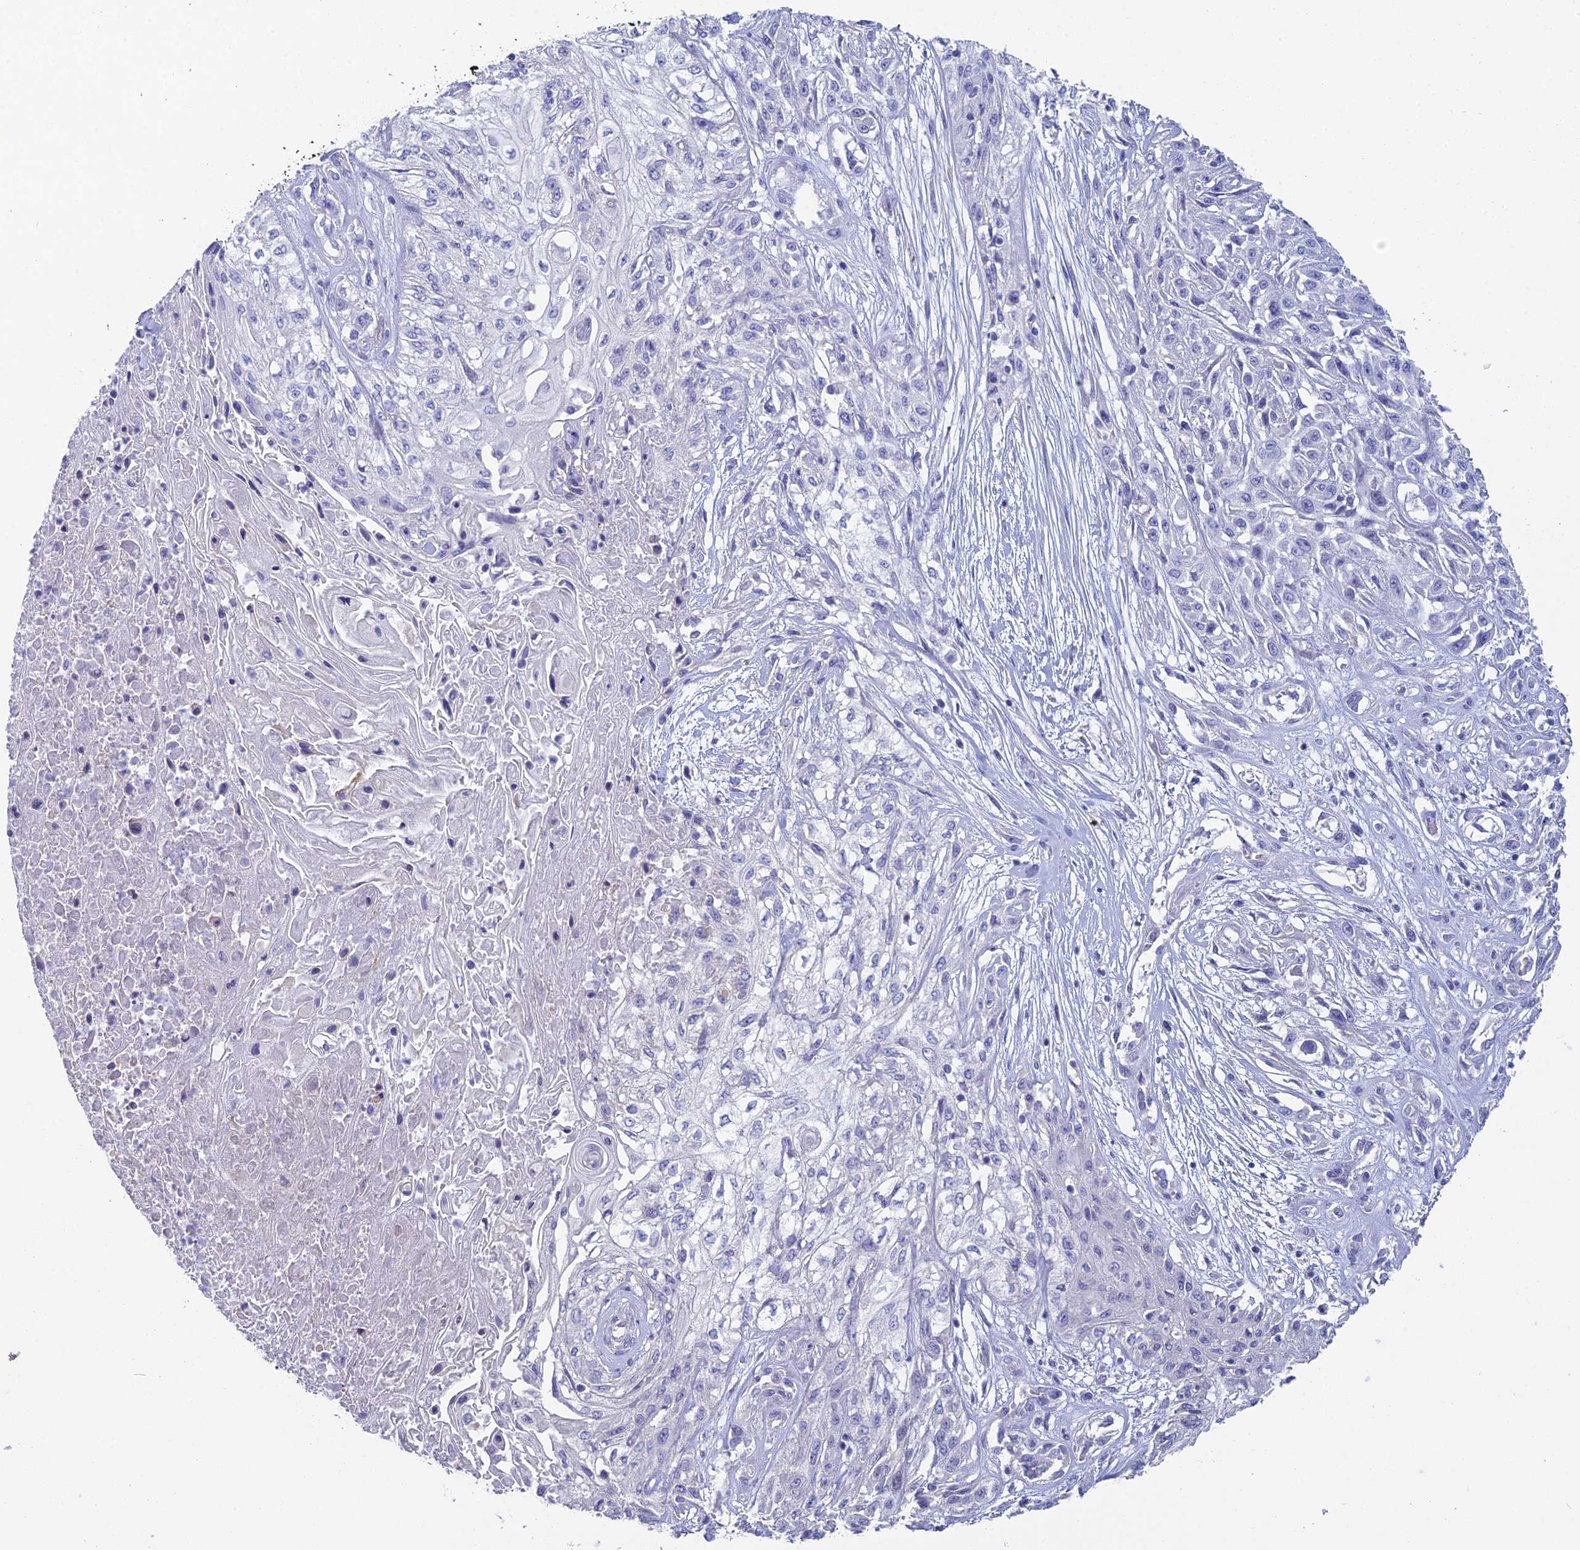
{"staining": {"intensity": "negative", "quantity": "none", "location": "none"}, "tissue": "skin cancer", "cell_type": "Tumor cells", "image_type": "cancer", "snomed": [{"axis": "morphology", "description": "Squamous cell carcinoma, NOS"}, {"axis": "morphology", "description": "Squamous cell carcinoma, metastatic, NOS"}, {"axis": "topography", "description": "Skin"}, {"axis": "topography", "description": "Lymph node"}], "caption": "Skin cancer stained for a protein using immunohistochemistry shows no positivity tumor cells.", "gene": "NCAM1", "patient": {"sex": "male", "age": 75}}